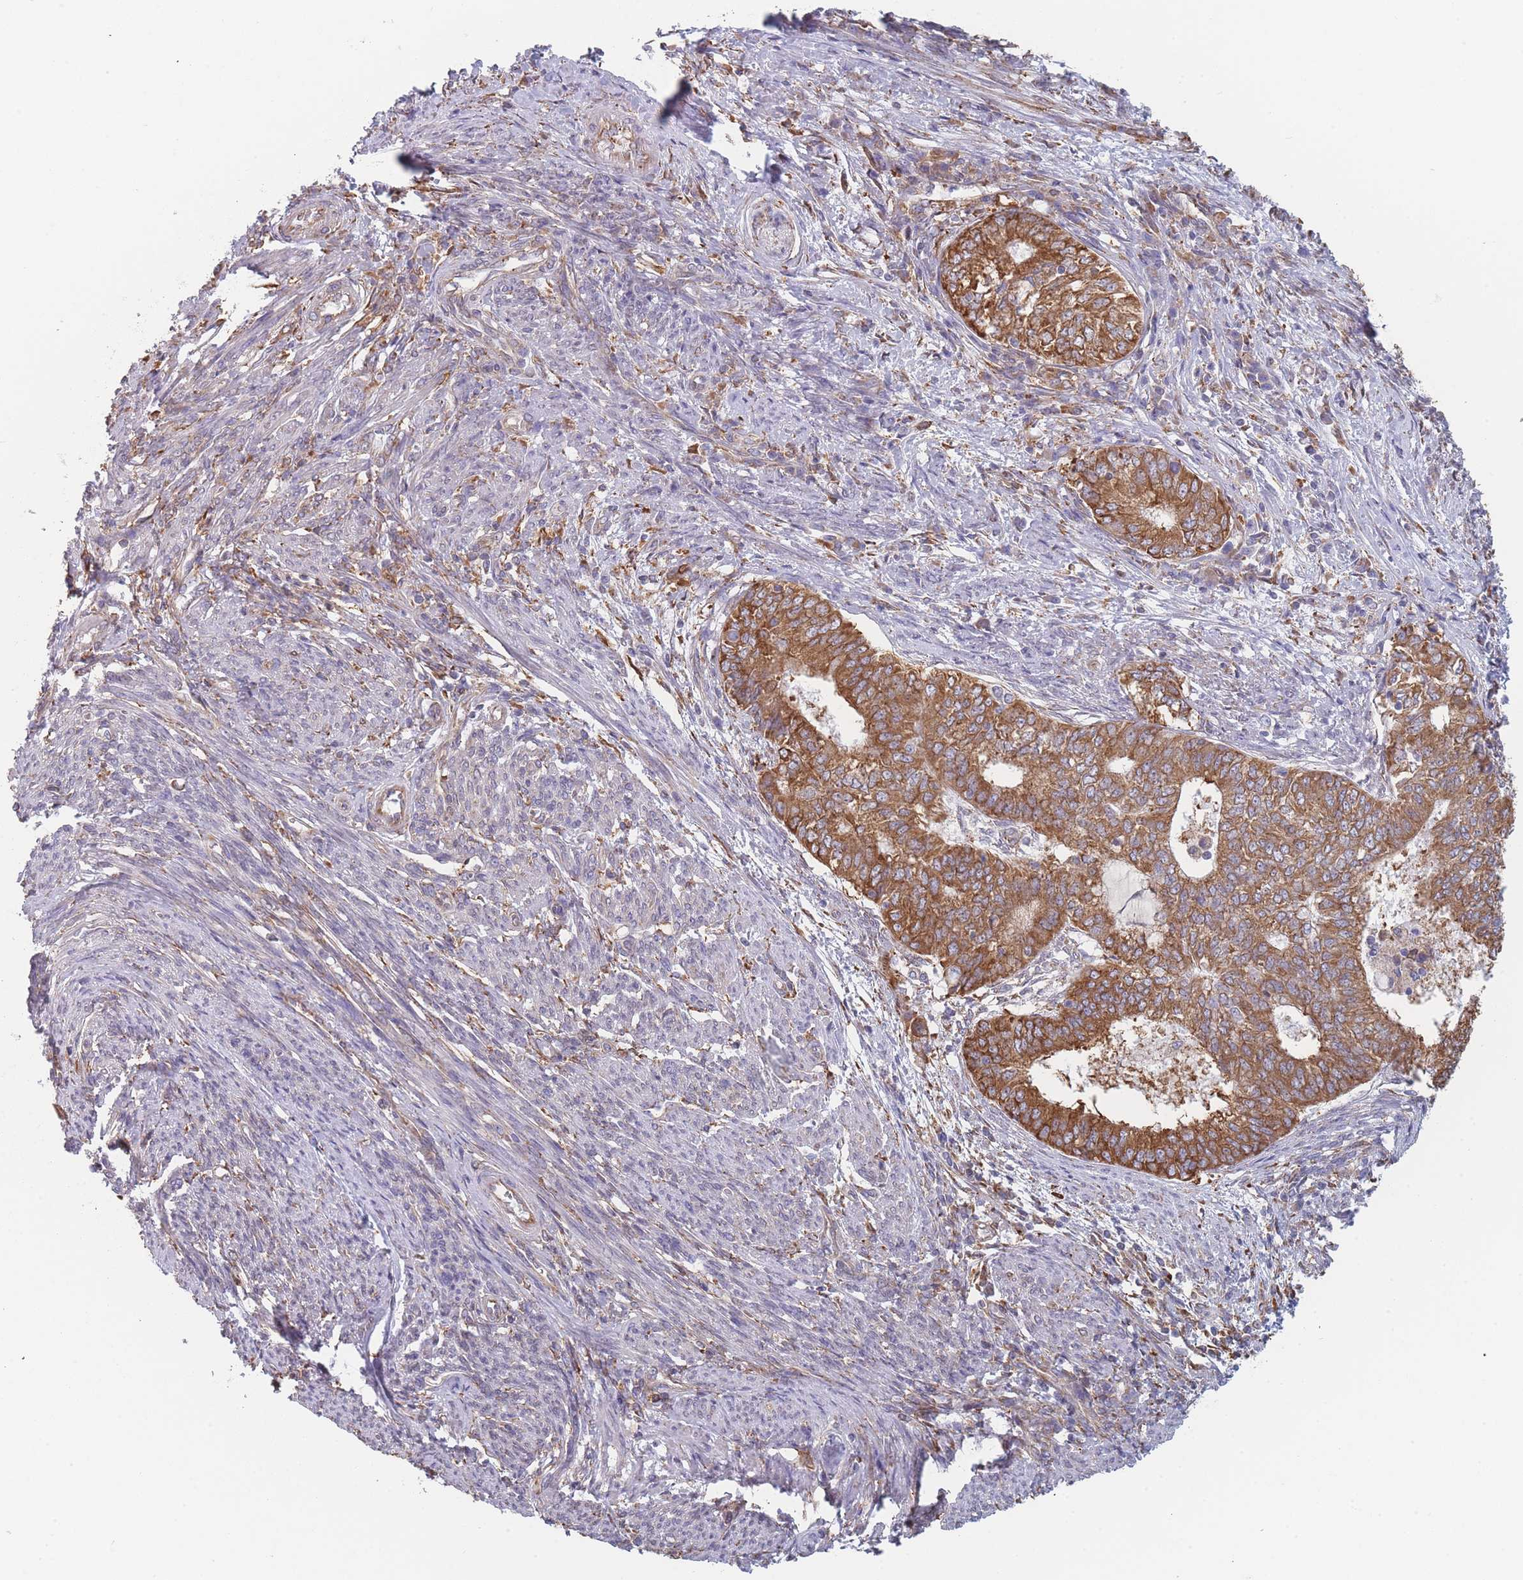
{"staining": {"intensity": "moderate", "quantity": ">75%", "location": "cytoplasmic/membranous"}, "tissue": "endometrial cancer", "cell_type": "Tumor cells", "image_type": "cancer", "snomed": [{"axis": "morphology", "description": "Adenocarcinoma, NOS"}, {"axis": "topography", "description": "Endometrium"}], "caption": "Protein staining reveals moderate cytoplasmic/membranous expression in about >75% of tumor cells in adenocarcinoma (endometrial).", "gene": "OR7C2", "patient": {"sex": "female", "age": 62}}